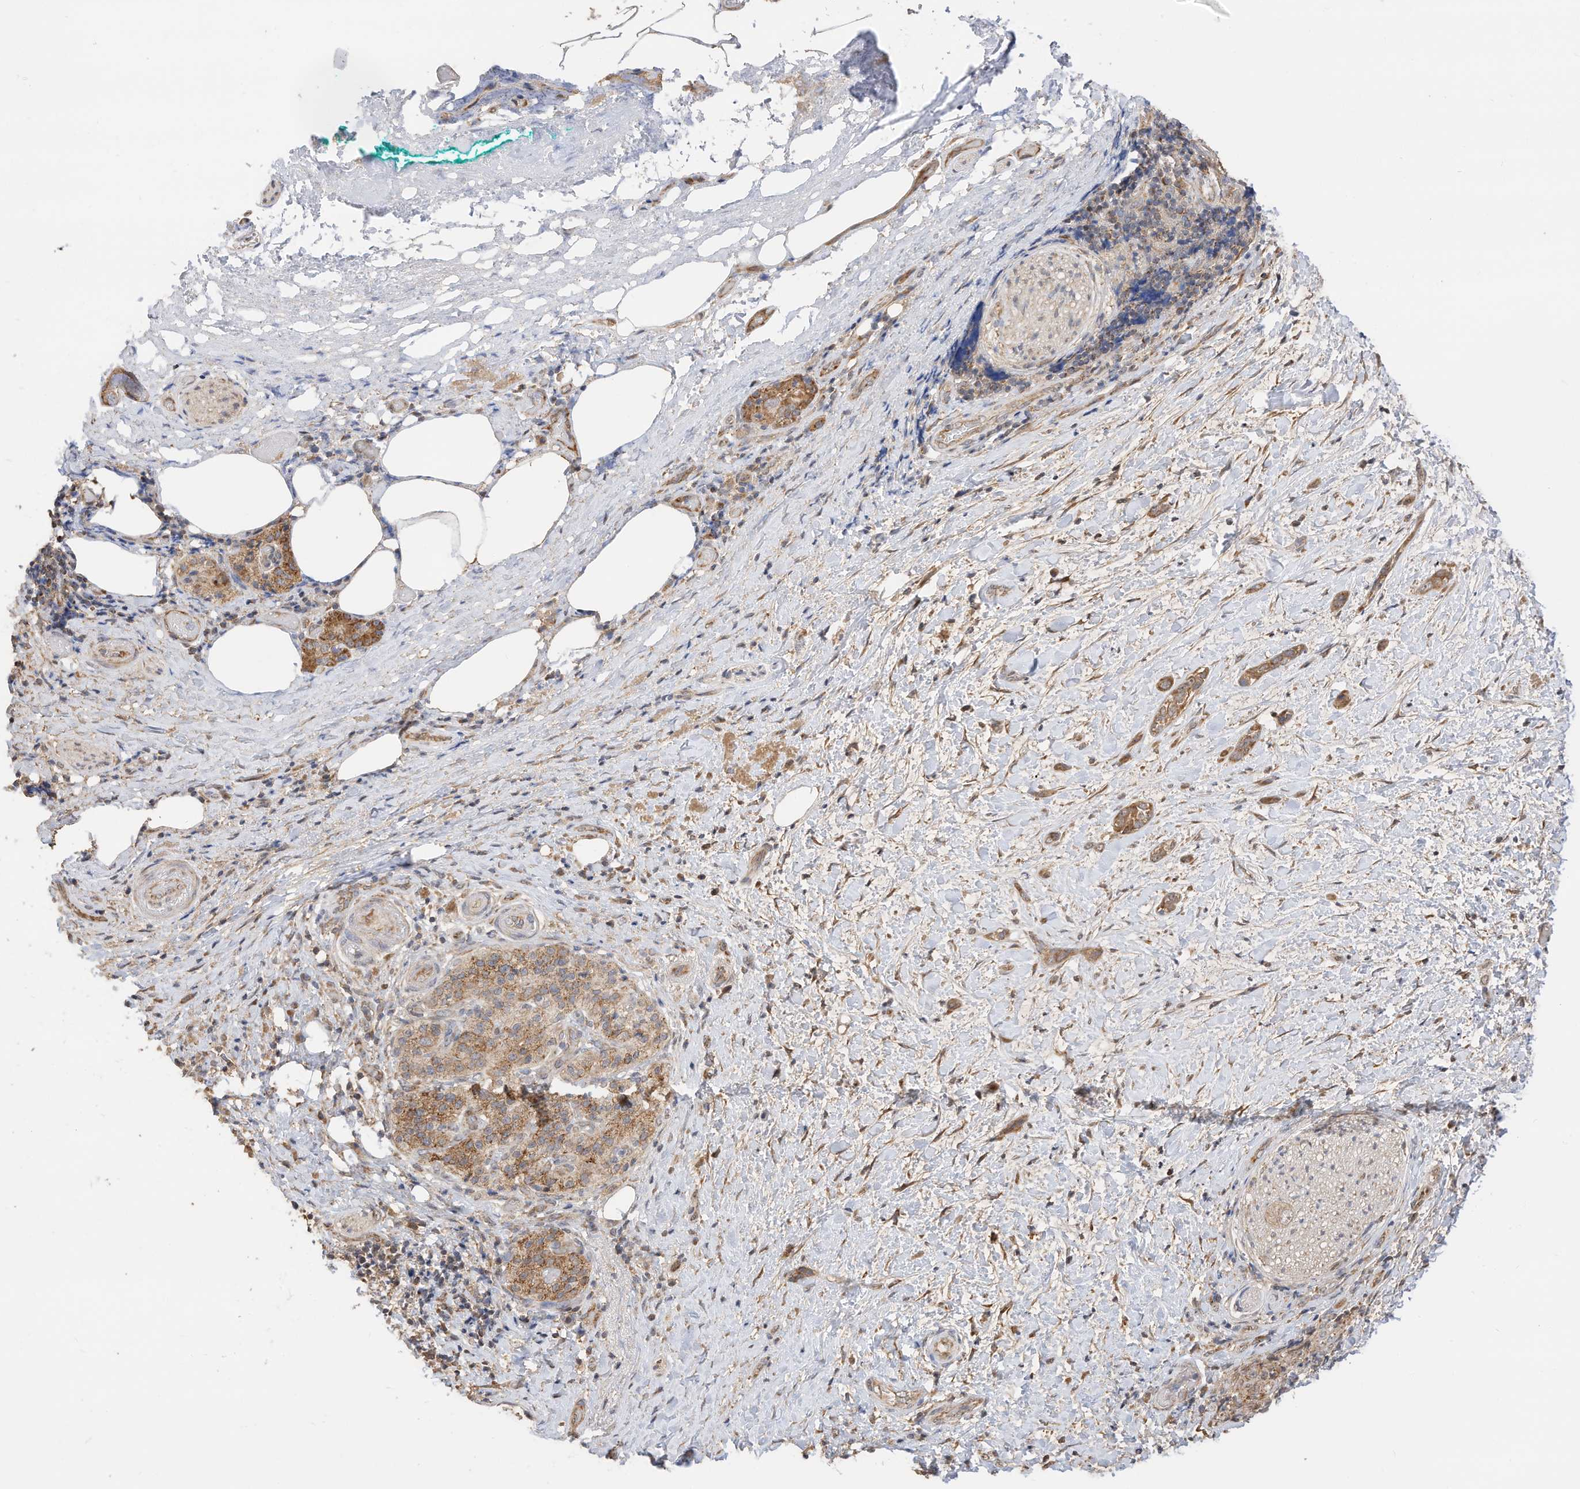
{"staining": {"intensity": "moderate", "quantity": ">75%", "location": "cytoplasmic/membranous"}, "tissue": "pancreatic cancer", "cell_type": "Tumor cells", "image_type": "cancer", "snomed": [{"axis": "morphology", "description": "Normal tissue, NOS"}, {"axis": "morphology", "description": "Adenocarcinoma, NOS"}, {"axis": "topography", "description": "Pancreas"}, {"axis": "topography", "description": "Peripheral nerve tissue"}], "caption": "Moderate cytoplasmic/membranous protein positivity is appreciated in approximately >75% of tumor cells in pancreatic cancer. The staining was performed using DAB to visualize the protein expression in brown, while the nuclei were stained in blue with hematoxylin (Magnification: 20x).", "gene": "CAGE1", "patient": {"sex": "female", "age": 63}}